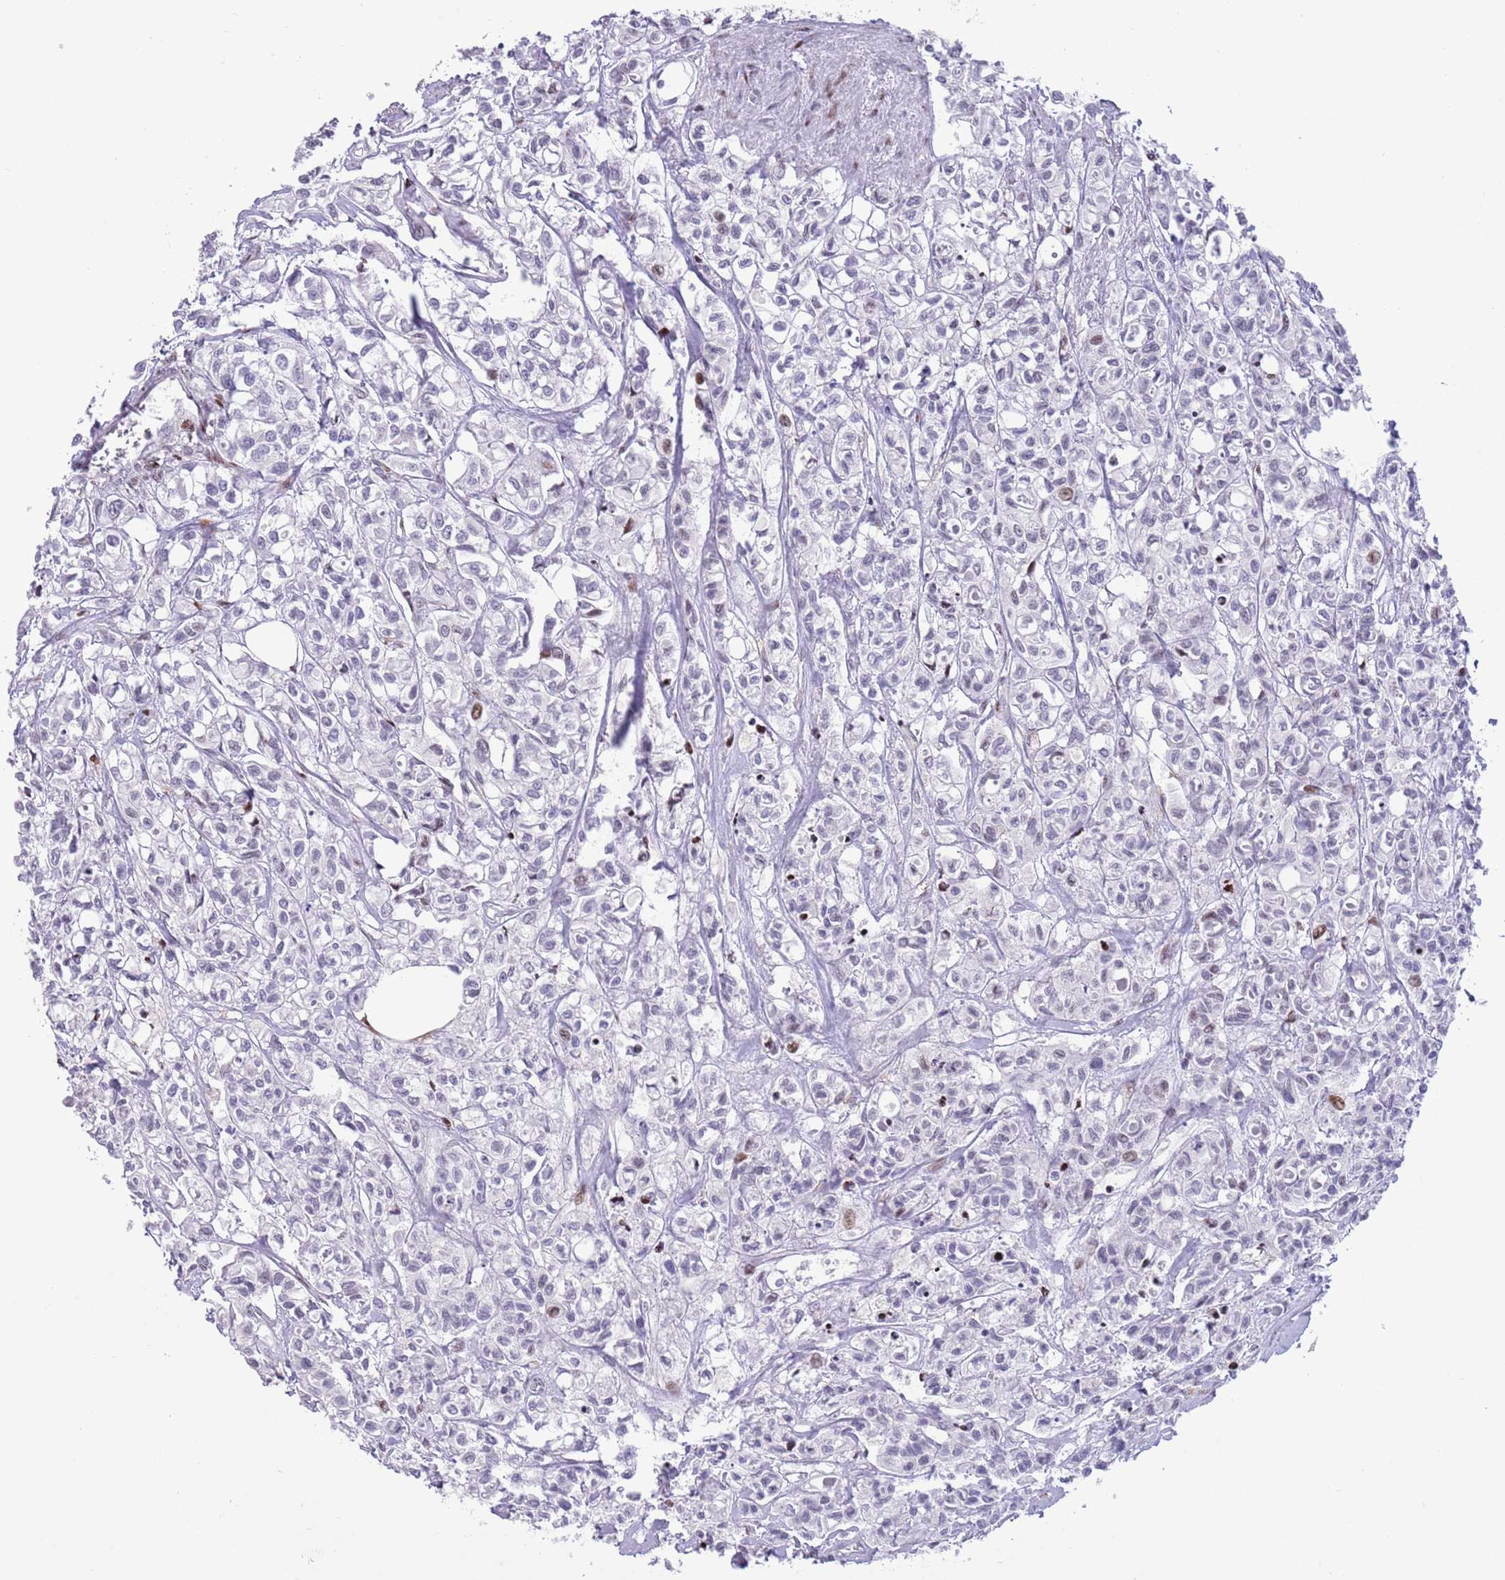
{"staining": {"intensity": "negative", "quantity": "none", "location": "none"}, "tissue": "urothelial cancer", "cell_type": "Tumor cells", "image_type": "cancer", "snomed": [{"axis": "morphology", "description": "Urothelial carcinoma, High grade"}, {"axis": "topography", "description": "Urinary bladder"}], "caption": "High magnification brightfield microscopy of urothelial cancer stained with DAB (3,3'-diaminobenzidine) (brown) and counterstained with hematoxylin (blue): tumor cells show no significant staining.", "gene": "ANO8", "patient": {"sex": "male", "age": 67}}